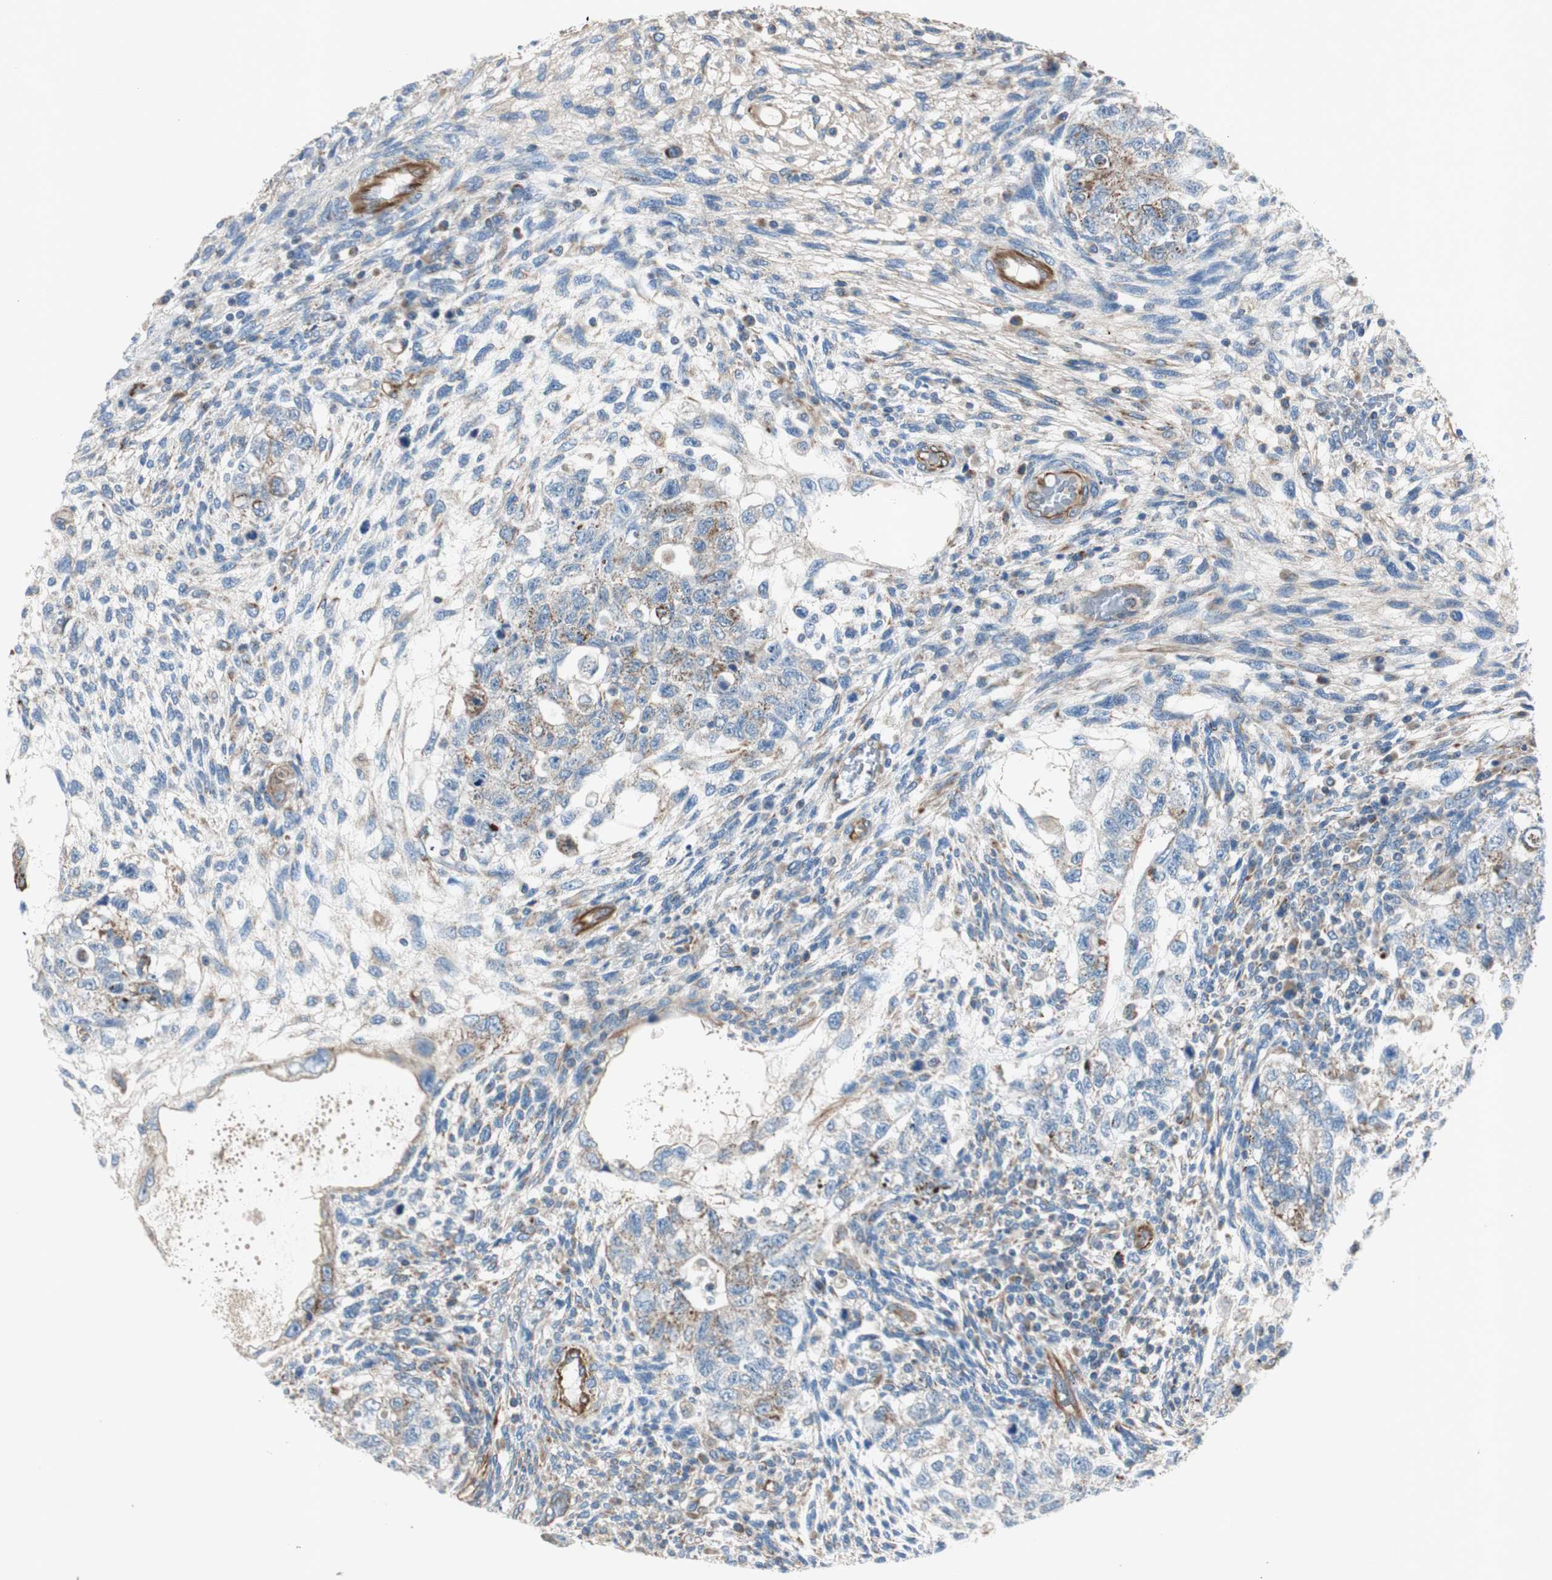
{"staining": {"intensity": "weak", "quantity": "25%-75%", "location": "cytoplasmic/membranous"}, "tissue": "testis cancer", "cell_type": "Tumor cells", "image_type": "cancer", "snomed": [{"axis": "morphology", "description": "Normal tissue, NOS"}, {"axis": "morphology", "description": "Carcinoma, Embryonal, NOS"}, {"axis": "topography", "description": "Testis"}], "caption": "The immunohistochemical stain highlights weak cytoplasmic/membranous staining in tumor cells of testis embryonal carcinoma tissue.", "gene": "SRCIN1", "patient": {"sex": "male", "age": 36}}